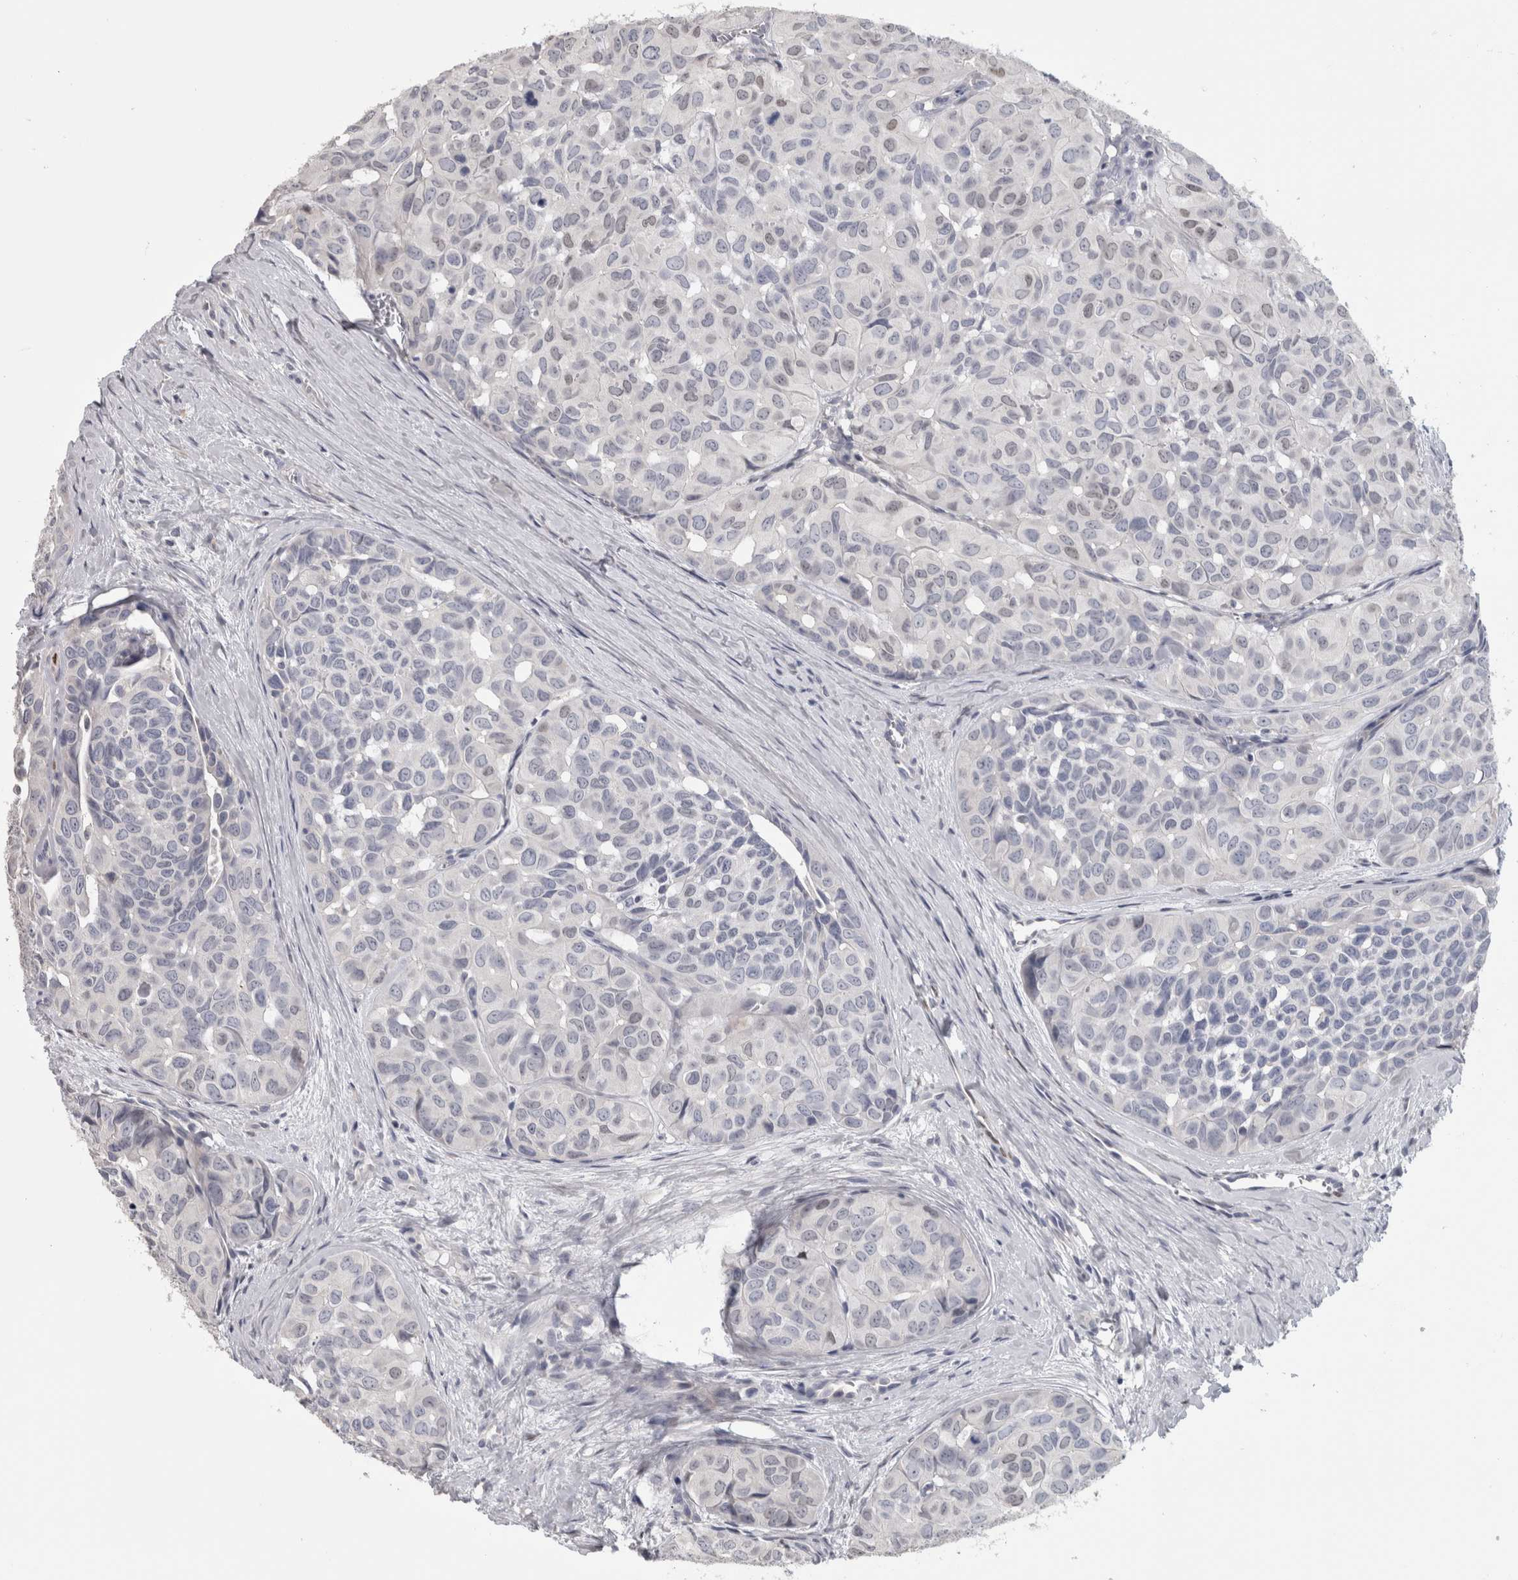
{"staining": {"intensity": "negative", "quantity": "none", "location": "none"}, "tissue": "head and neck cancer", "cell_type": "Tumor cells", "image_type": "cancer", "snomed": [{"axis": "morphology", "description": "Adenocarcinoma, NOS"}, {"axis": "topography", "description": "Salivary gland, NOS"}, {"axis": "topography", "description": "Head-Neck"}], "caption": "Head and neck adenocarcinoma stained for a protein using immunohistochemistry shows no expression tumor cells.", "gene": "IL33", "patient": {"sex": "female", "age": 76}}